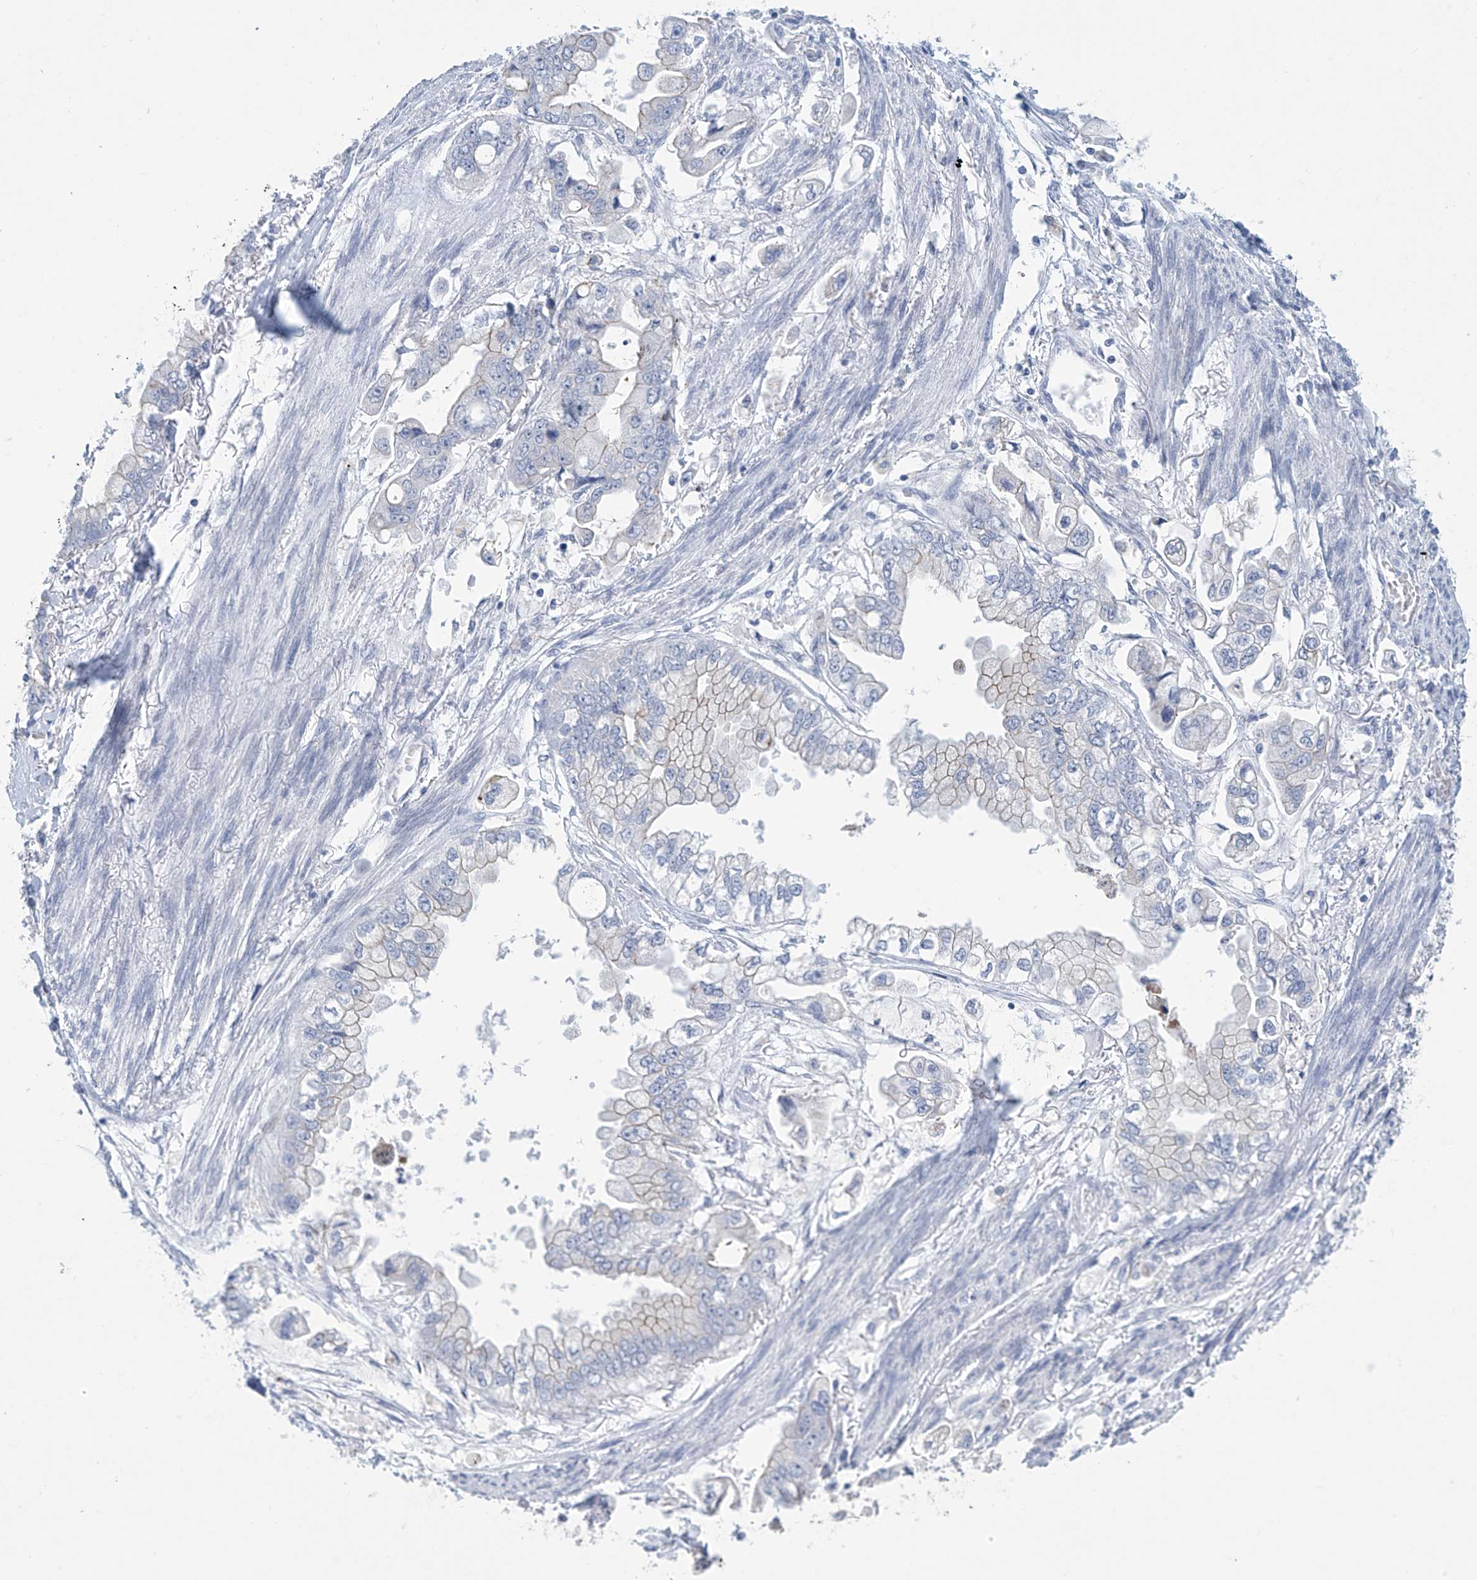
{"staining": {"intensity": "negative", "quantity": "none", "location": "none"}, "tissue": "stomach cancer", "cell_type": "Tumor cells", "image_type": "cancer", "snomed": [{"axis": "morphology", "description": "Adenocarcinoma, NOS"}, {"axis": "topography", "description": "Stomach"}], "caption": "This is an immunohistochemistry histopathology image of stomach cancer. There is no expression in tumor cells.", "gene": "DSP", "patient": {"sex": "male", "age": 62}}